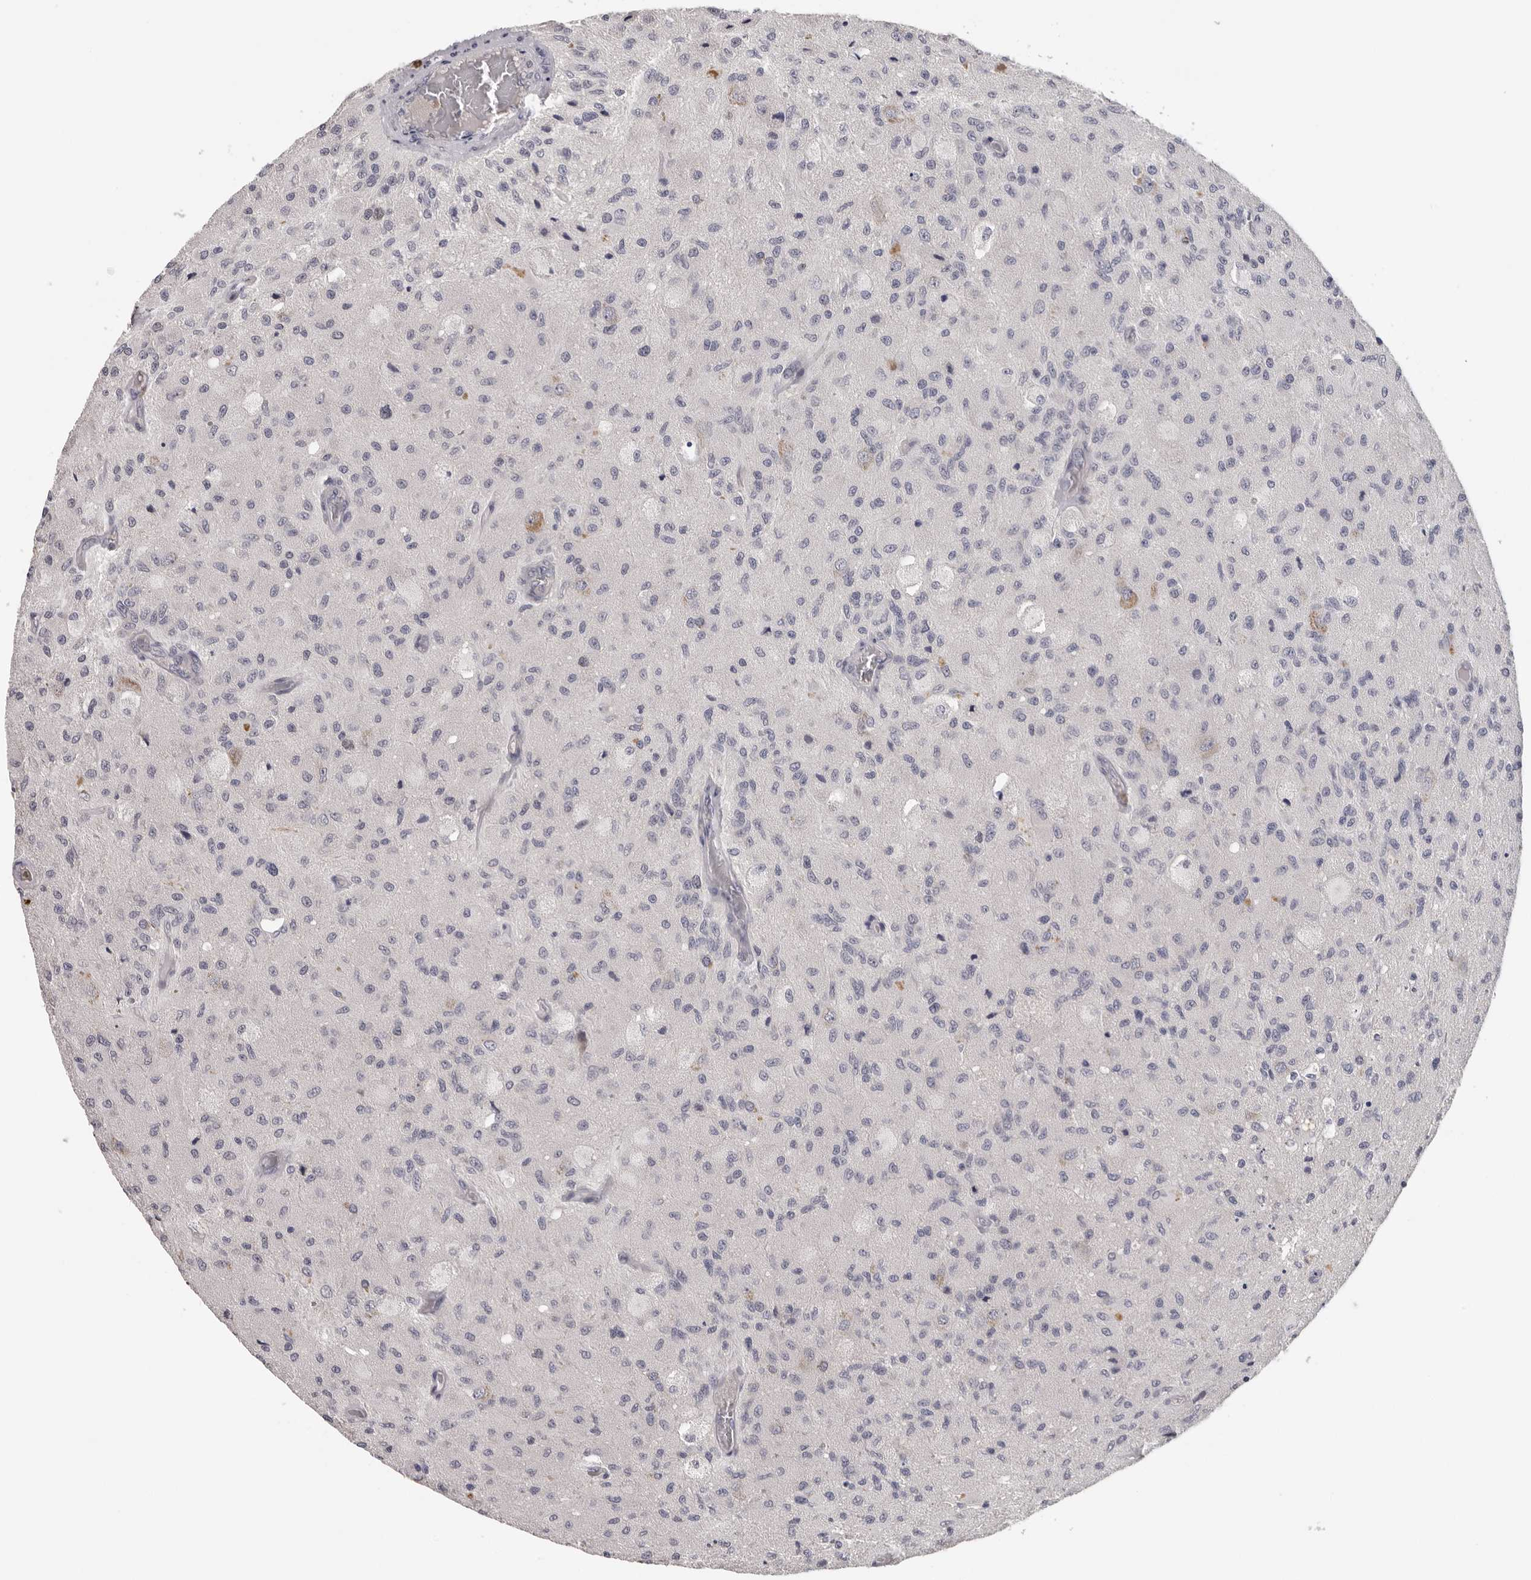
{"staining": {"intensity": "negative", "quantity": "none", "location": "none"}, "tissue": "glioma", "cell_type": "Tumor cells", "image_type": "cancer", "snomed": [{"axis": "morphology", "description": "Normal tissue, NOS"}, {"axis": "morphology", "description": "Glioma, malignant, High grade"}, {"axis": "topography", "description": "Cerebral cortex"}], "caption": "DAB immunohistochemical staining of human malignant glioma (high-grade) exhibits no significant positivity in tumor cells.", "gene": "KIF2B", "patient": {"sex": "male", "age": 77}}